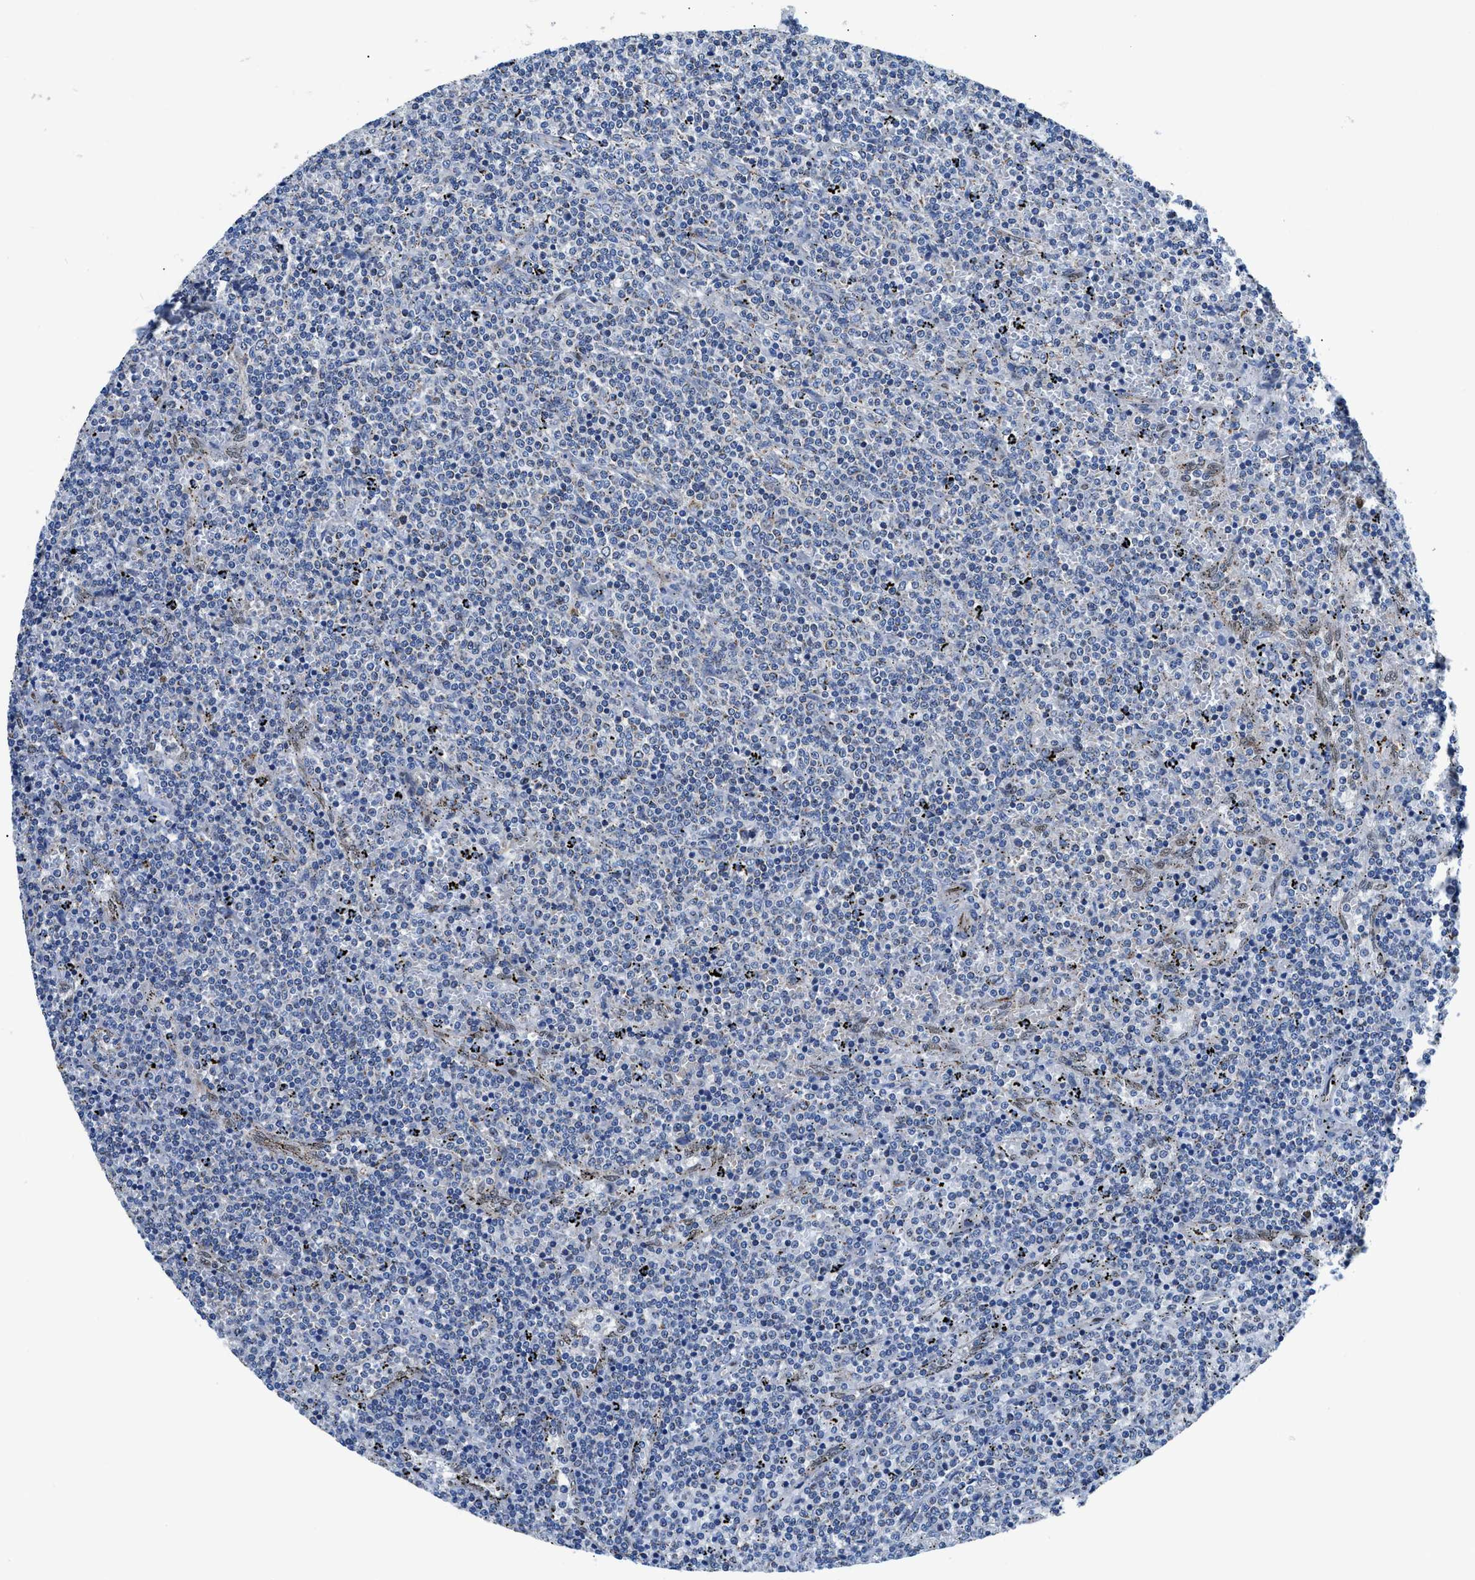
{"staining": {"intensity": "negative", "quantity": "none", "location": "none"}, "tissue": "lymphoma", "cell_type": "Tumor cells", "image_type": "cancer", "snomed": [{"axis": "morphology", "description": "Malignant lymphoma, non-Hodgkin's type, Low grade"}, {"axis": "topography", "description": "Spleen"}], "caption": "The photomicrograph demonstrates no significant expression in tumor cells of lymphoma.", "gene": "LMO2", "patient": {"sex": "female", "age": 50}}